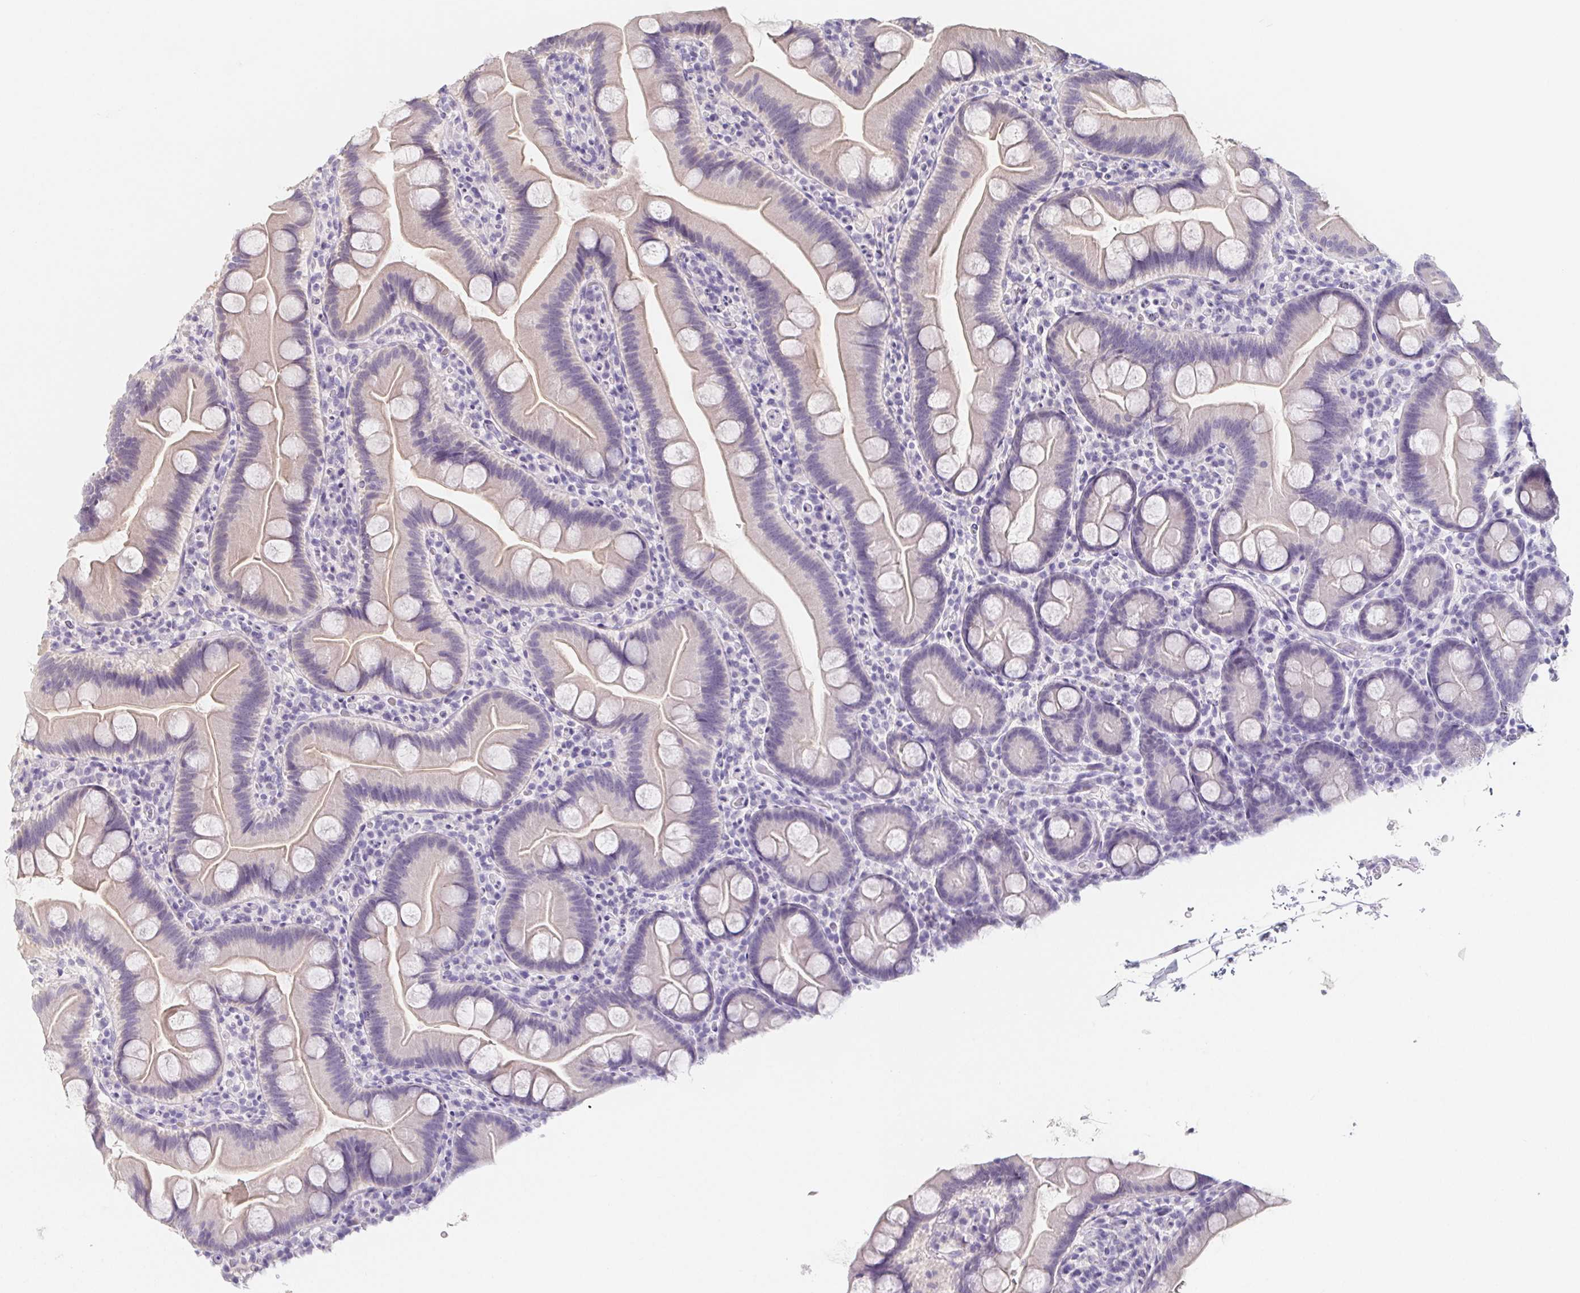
{"staining": {"intensity": "negative", "quantity": "none", "location": "none"}, "tissue": "small intestine", "cell_type": "Glandular cells", "image_type": "normal", "snomed": [{"axis": "morphology", "description": "Normal tissue, NOS"}, {"axis": "topography", "description": "Small intestine"}], "caption": "Glandular cells show no significant positivity in benign small intestine. (Immunohistochemistry (ihc), brightfield microscopy, high magnification).", "gene": "GLIPR1L1", "patient": {"sex": "female", "age": 68}}